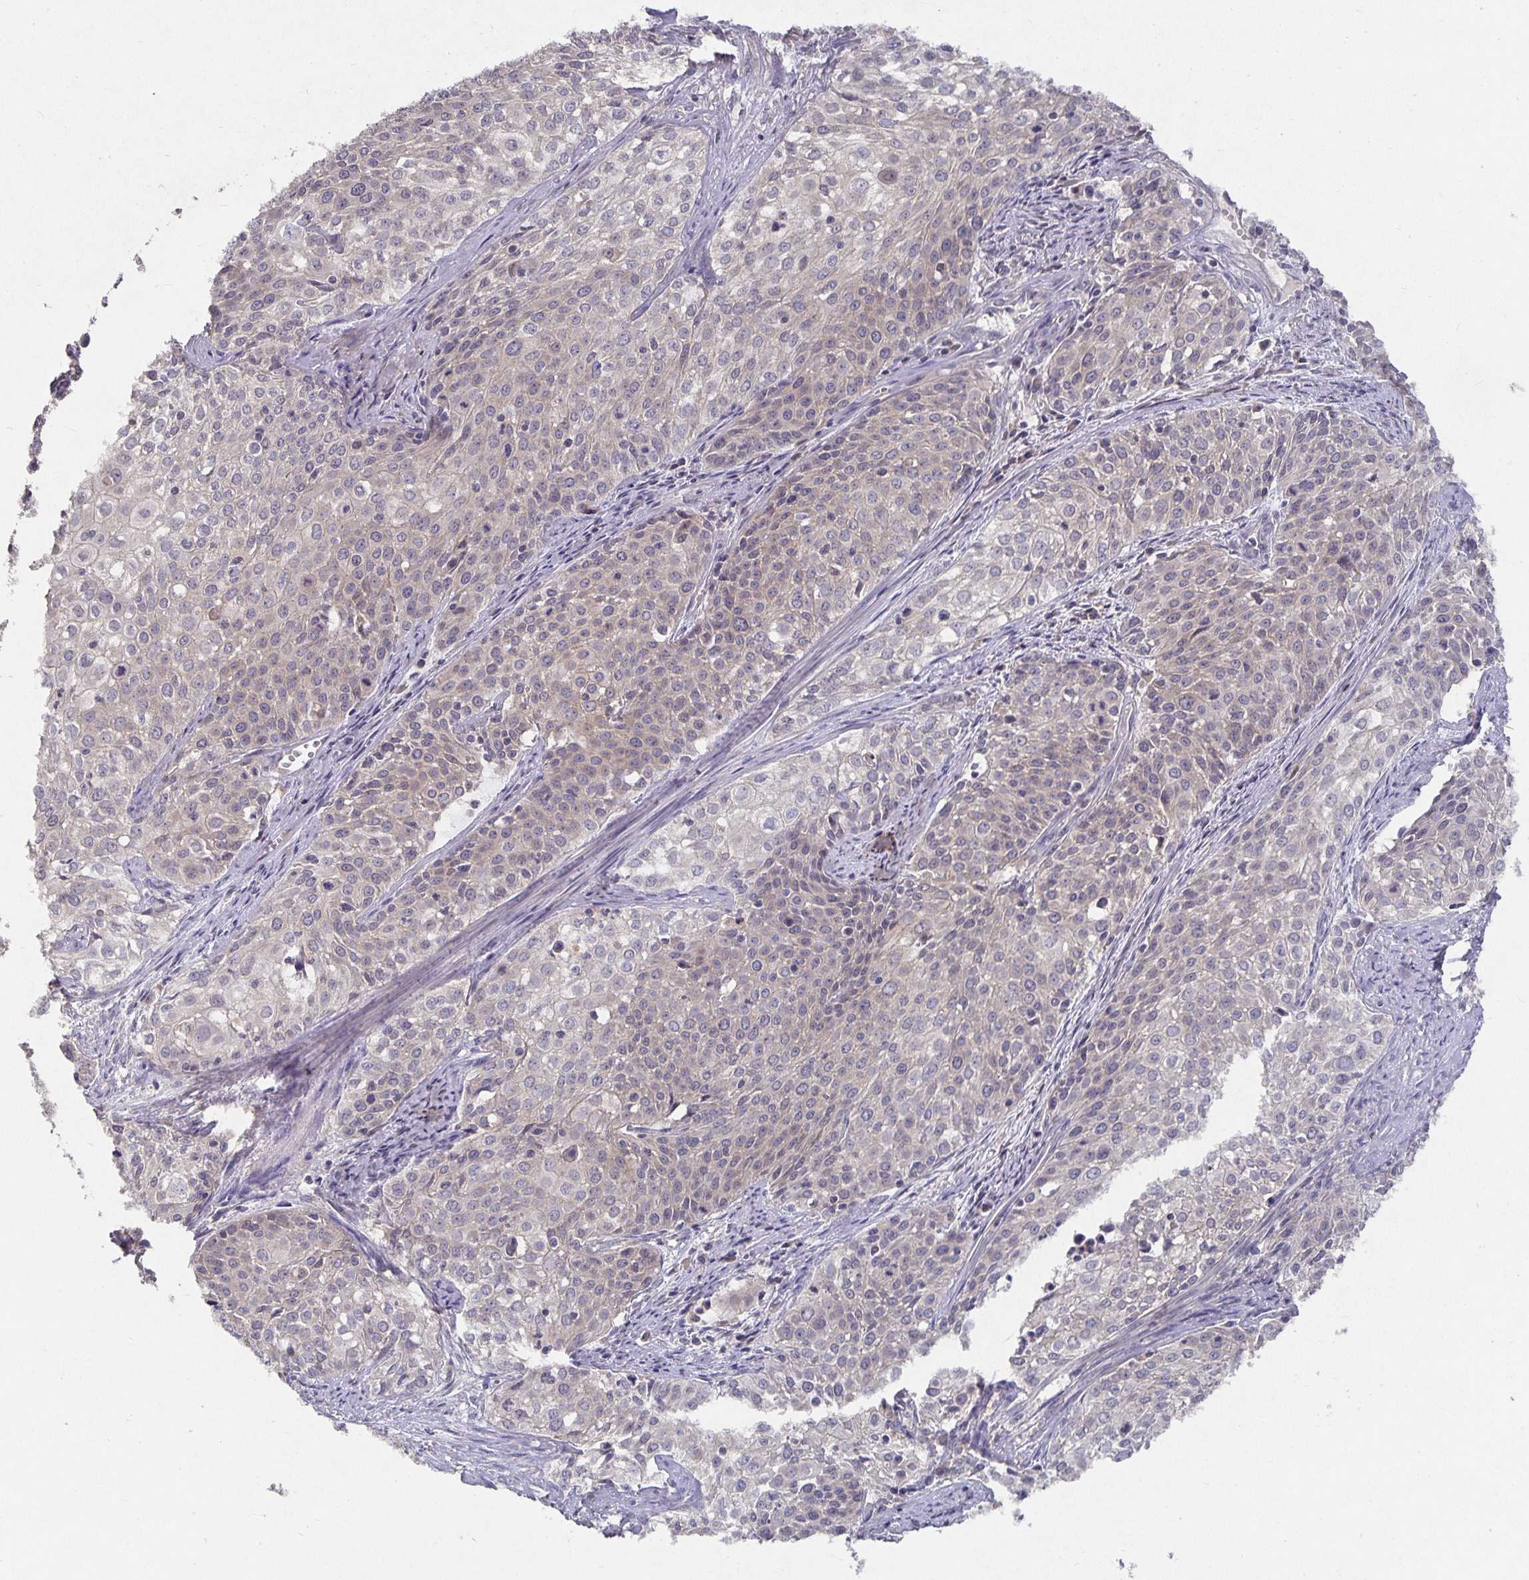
{"staining": {"intensity": "negative", "quantity": "none", "location": "none"}, "tissue": "cervical cancer", "cell_type": "Tumor cells", "image_type": "cancer", "snomed": [{"axis": "morphology", "description": "Squamous cell carcinoma, NOS"}, {"axis": "topography", "description": "Cervix"}], "caption": "DAB (3,3'-diaminobenzidine) immunohistochemical staining of cervical cancer reveals no significant expression in tumor cells. Nuclei are stained in blue.", "gene": "HEPN1", "patient": {"sex": "female", "age": 39}}